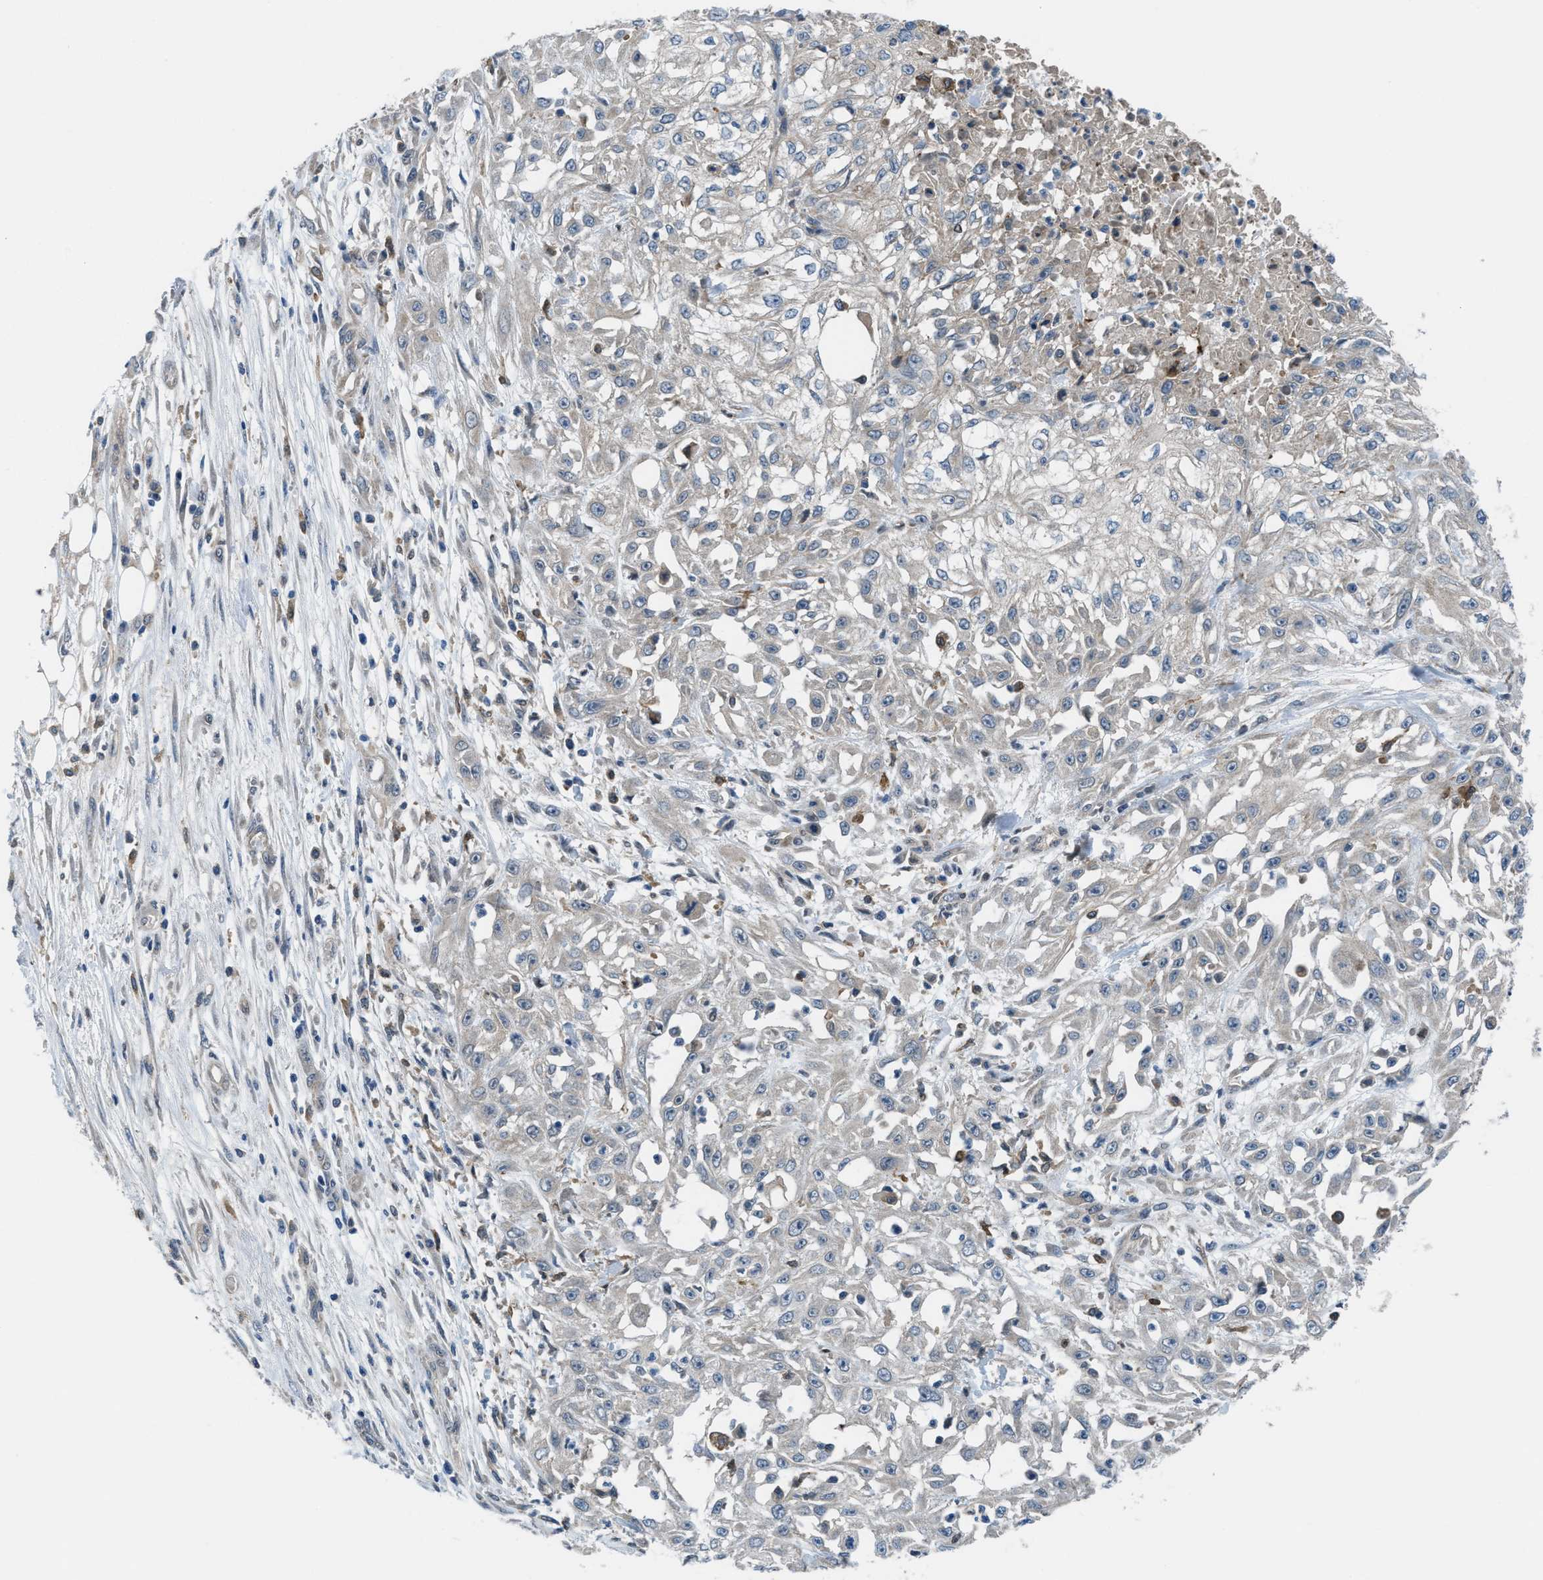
{"staining": {"intensity": "negative", "quantity": "none", "location": "none"}, "tissue": "skin cancer", "cell_type": "Tumor cells", "image_type": "cancer", "snomed": [{"axis": "morphology", "description": "Squamous cell carcinoma, NOS"}, {"axis": "morphology", "description": "Squamous cell carcinoma, metastatic, NOS"}, {"axis": "topography", "description": "Skin"}, {"axis": "topography", "description": "Lymph node"}], "caption": "Image shows no protein staining in tumor cells of metastatic squamous cell carcinoma (skin) tissue.", "gene": "BAZ2B", "patient": {"sex": "male", "age": 75}}